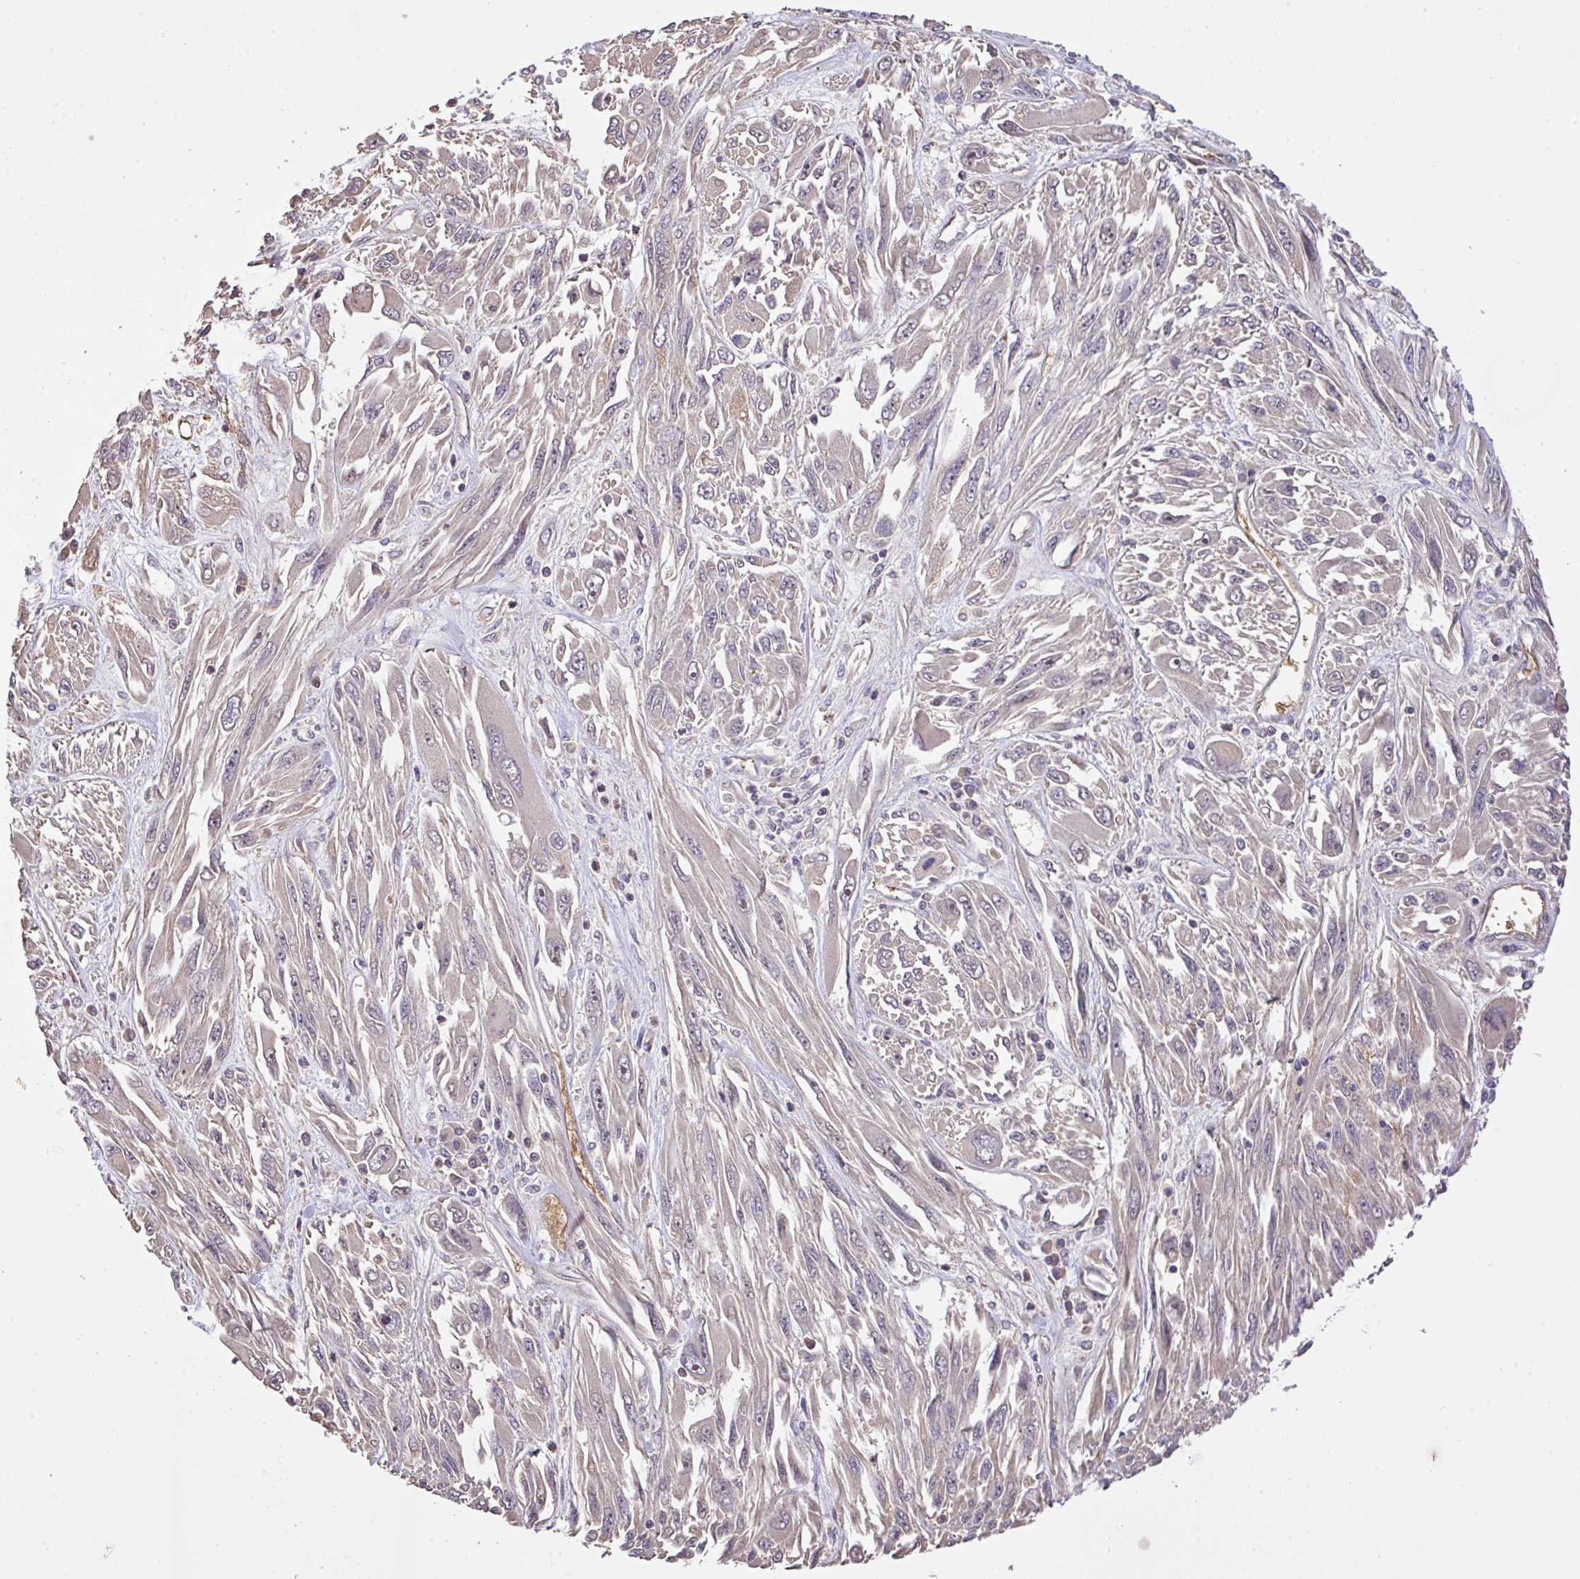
{"staining": {"intensity": "negative", "quantity": "none", "location": "none"}, "tissue": "melanoma", "cell_type": "Tumor cells", "image_type": "cancer", "snomed": [{"axis": "morphology", "description": "Malignant melanoma, NOS"}, {"axis": "topography", "description": "Skin"}], "caption": "This is an IHC image of human melanoma. There is no expression in tumor cells.", "gene": "C1QTNF9B", "patient": {"sex": "female", "age": 91}}